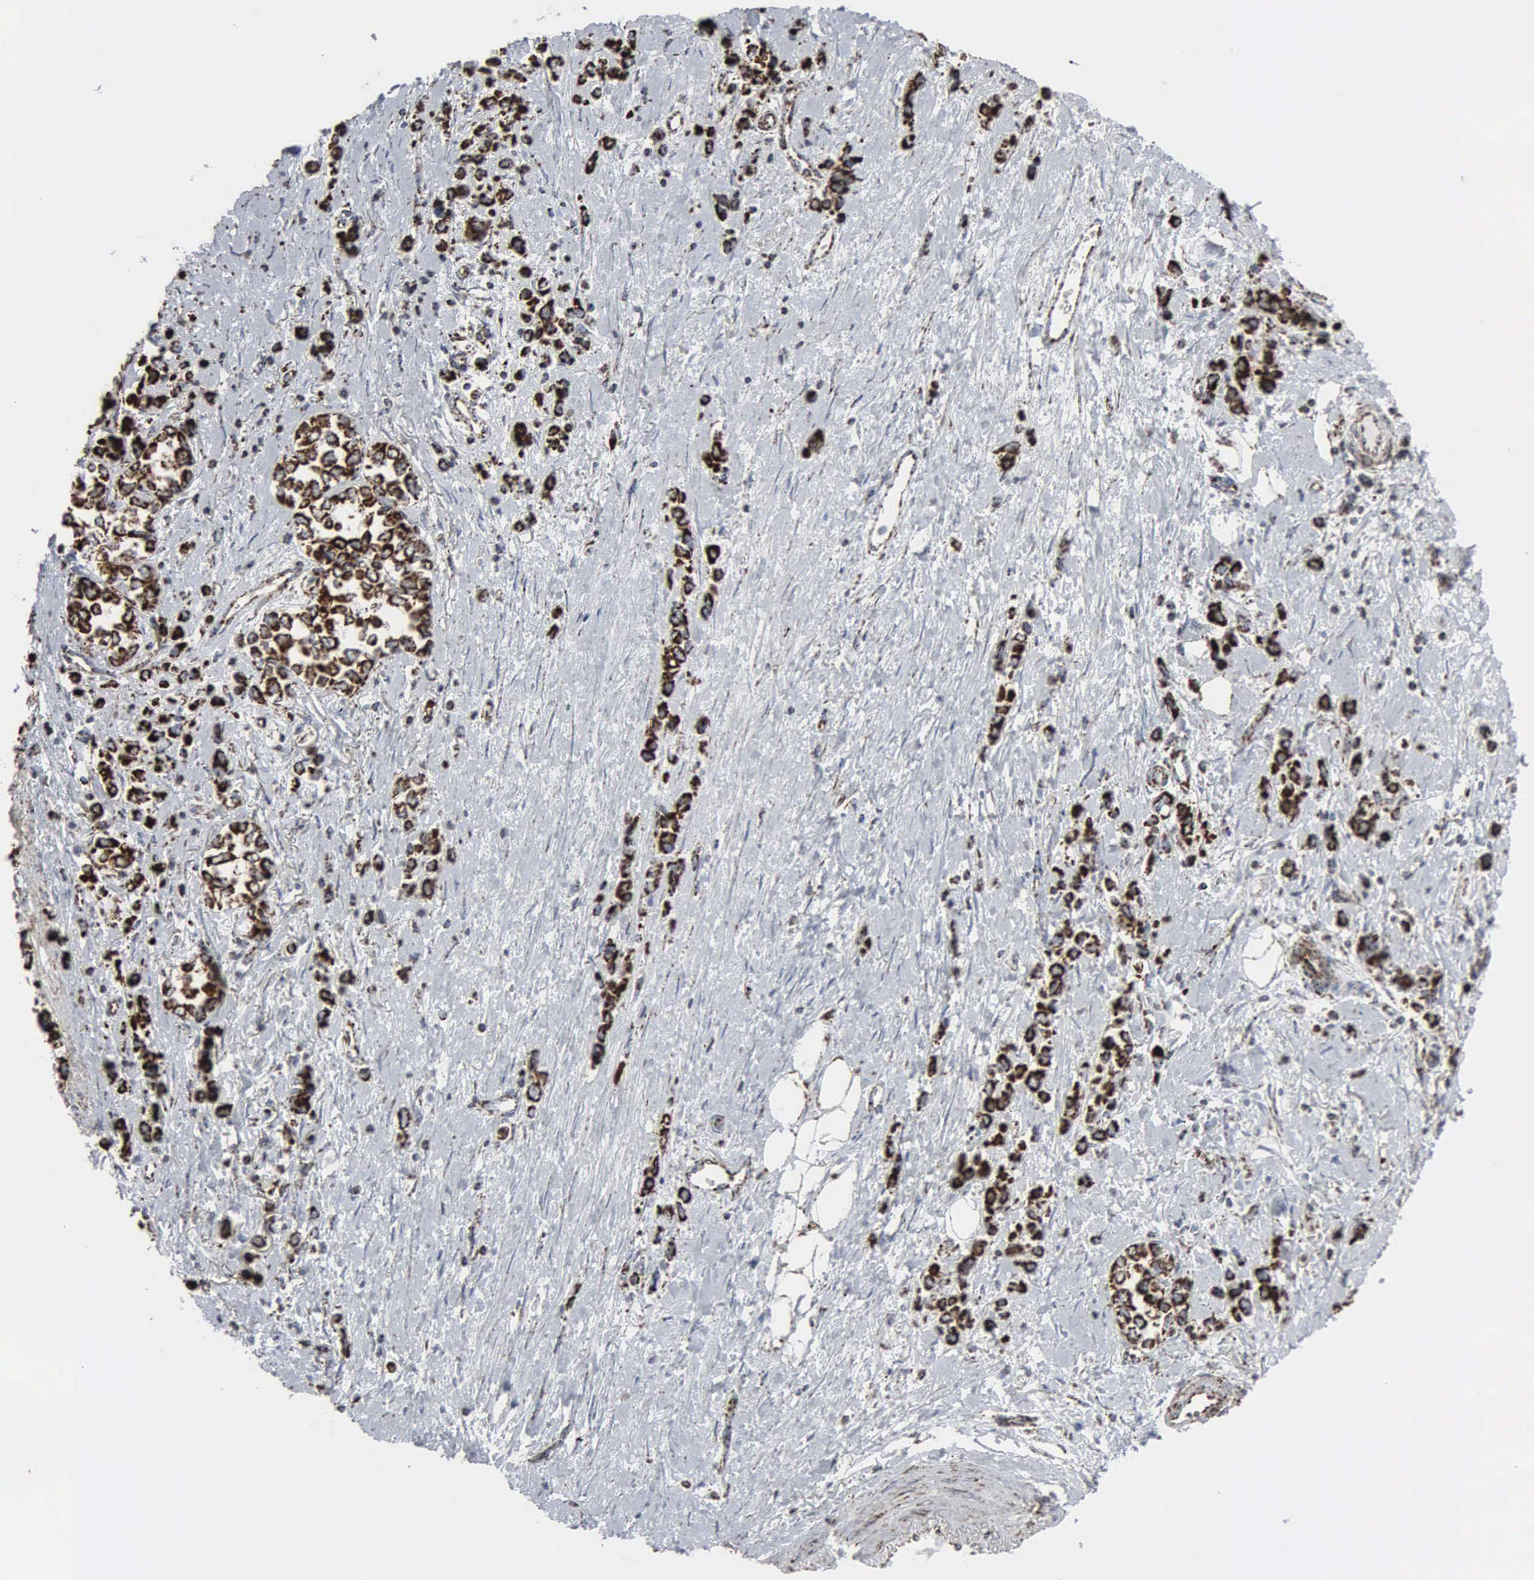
{"staining": {"intensity": "strong", "quantity": ">75%", "location": "cytoplasmic/membranous"}, "tissue": "stomach cancer", "cell_type": "Tumor cells", "image_type": "cancer", "snomed": [{"axis": "morphology", "description": "Adenocarcinoma, NOS"}, {"axis": "topography", "description": "Stomach, upper"}], "caption": "IHC staining of stomach cancer (adenocarcinoma), which demonstrates high levels of strong cytoplasmic/membranous expression in about >75% of tumor cells indicating strong cytoplasmic/membranous protein expression. The staining was performed using DAB (3,3'-diaminobenzidine) (brown) for protein detection and nuclei were counterstained in hematoxylin (blue).", "gene": "HSPA9", "patient": {"sex": "male", "age": 76}}